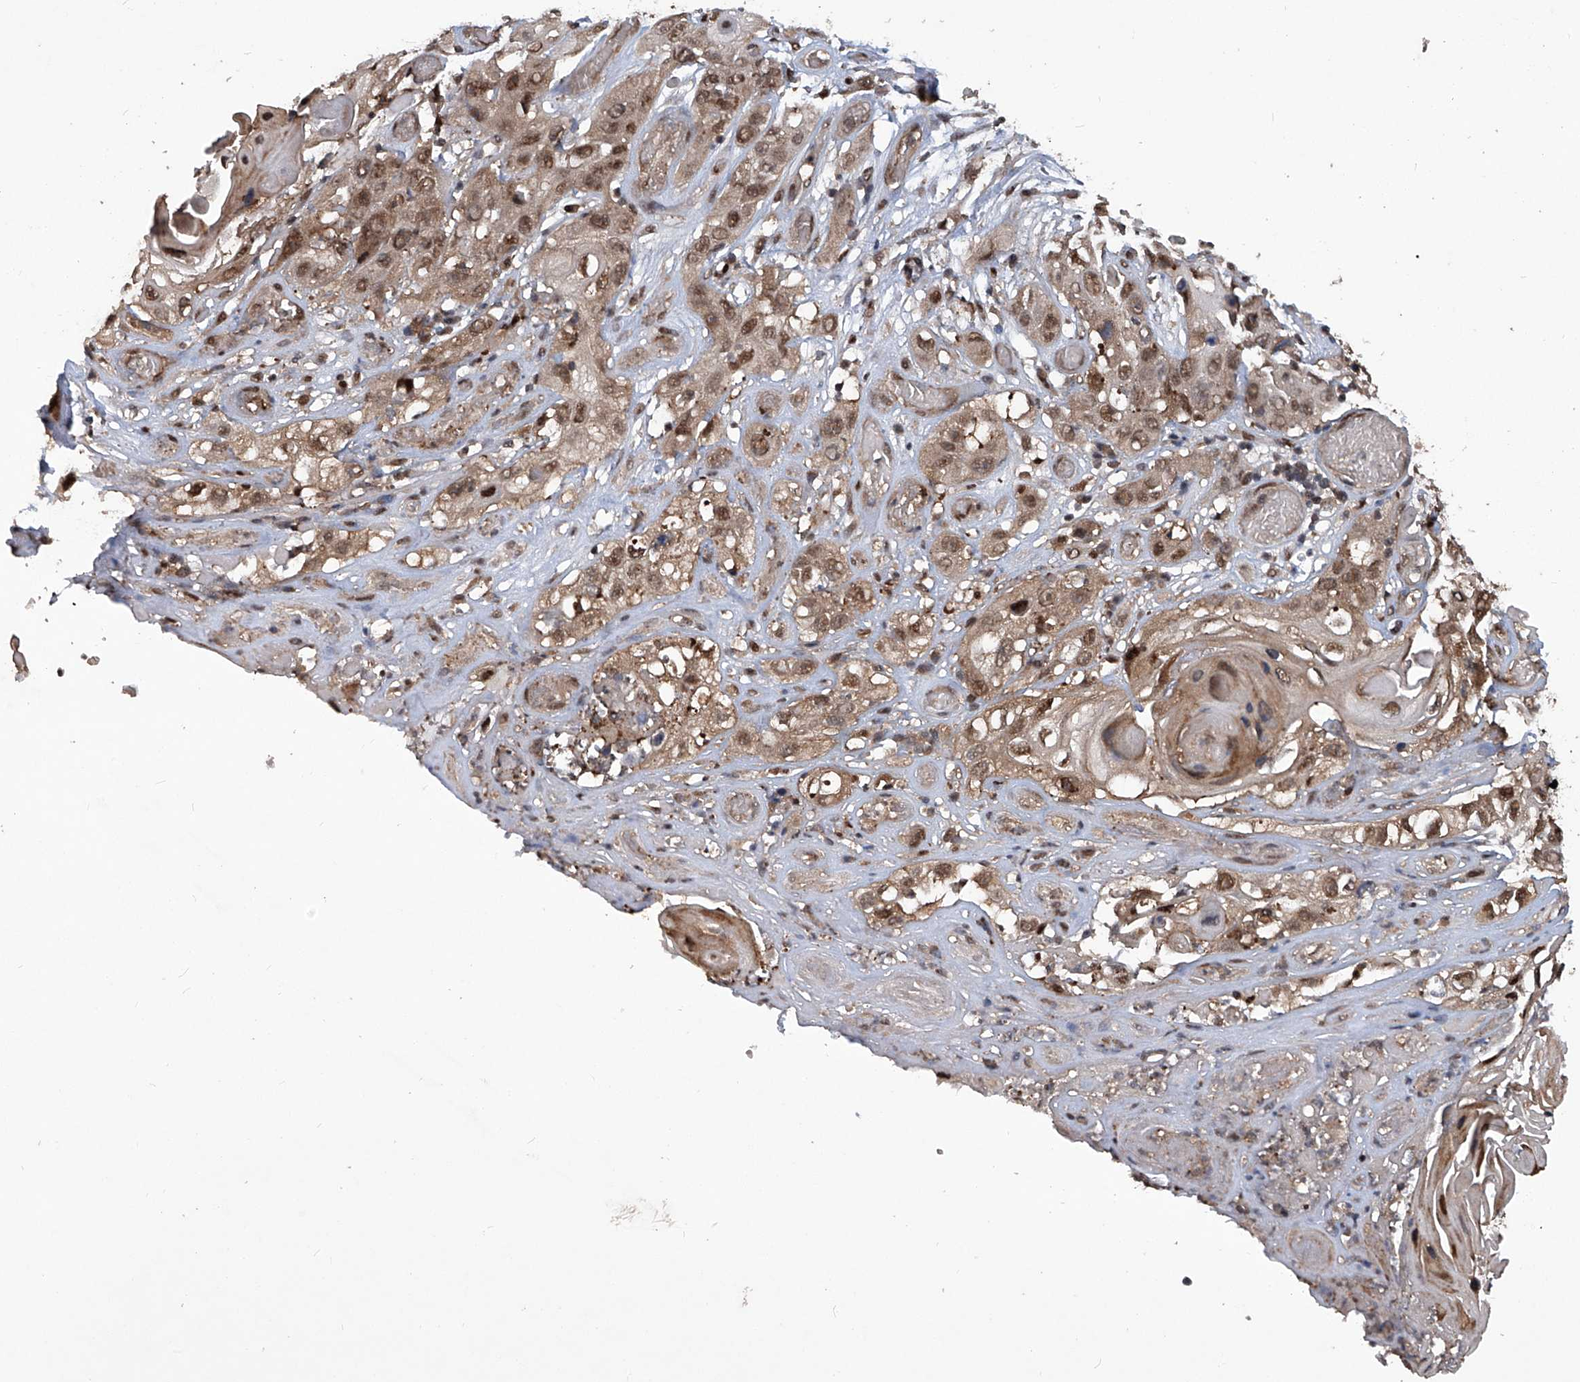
{"staining": {"intensity": "moderate", "quantity": ">75%", "location": "cytoplasmic/membranous,nuclear"}, "tissue": "skin cancer", "cell_type": "Tumor cells", "image_type": "cancer", "snomed": [{"axis": "morphology", "description": "Squamous cell carcinoma, NOS"}, {"axis": "topography", "description": "Skin"}], "caption": "An immunohistochemistry histopathology image of tumor tissue is shown. Protein staining in brown highlights moderate cytoplasmic/membranous and nuclear positivity in skin cancer (squamous cell carcinoma) within tumor cells. (DAB (3,3'-diaminobenzidine) IHC, brown staining for protein, blue staining for nuclei).", "gene": "PSMB1", "patient": {"sex": "male", "age": 55}}